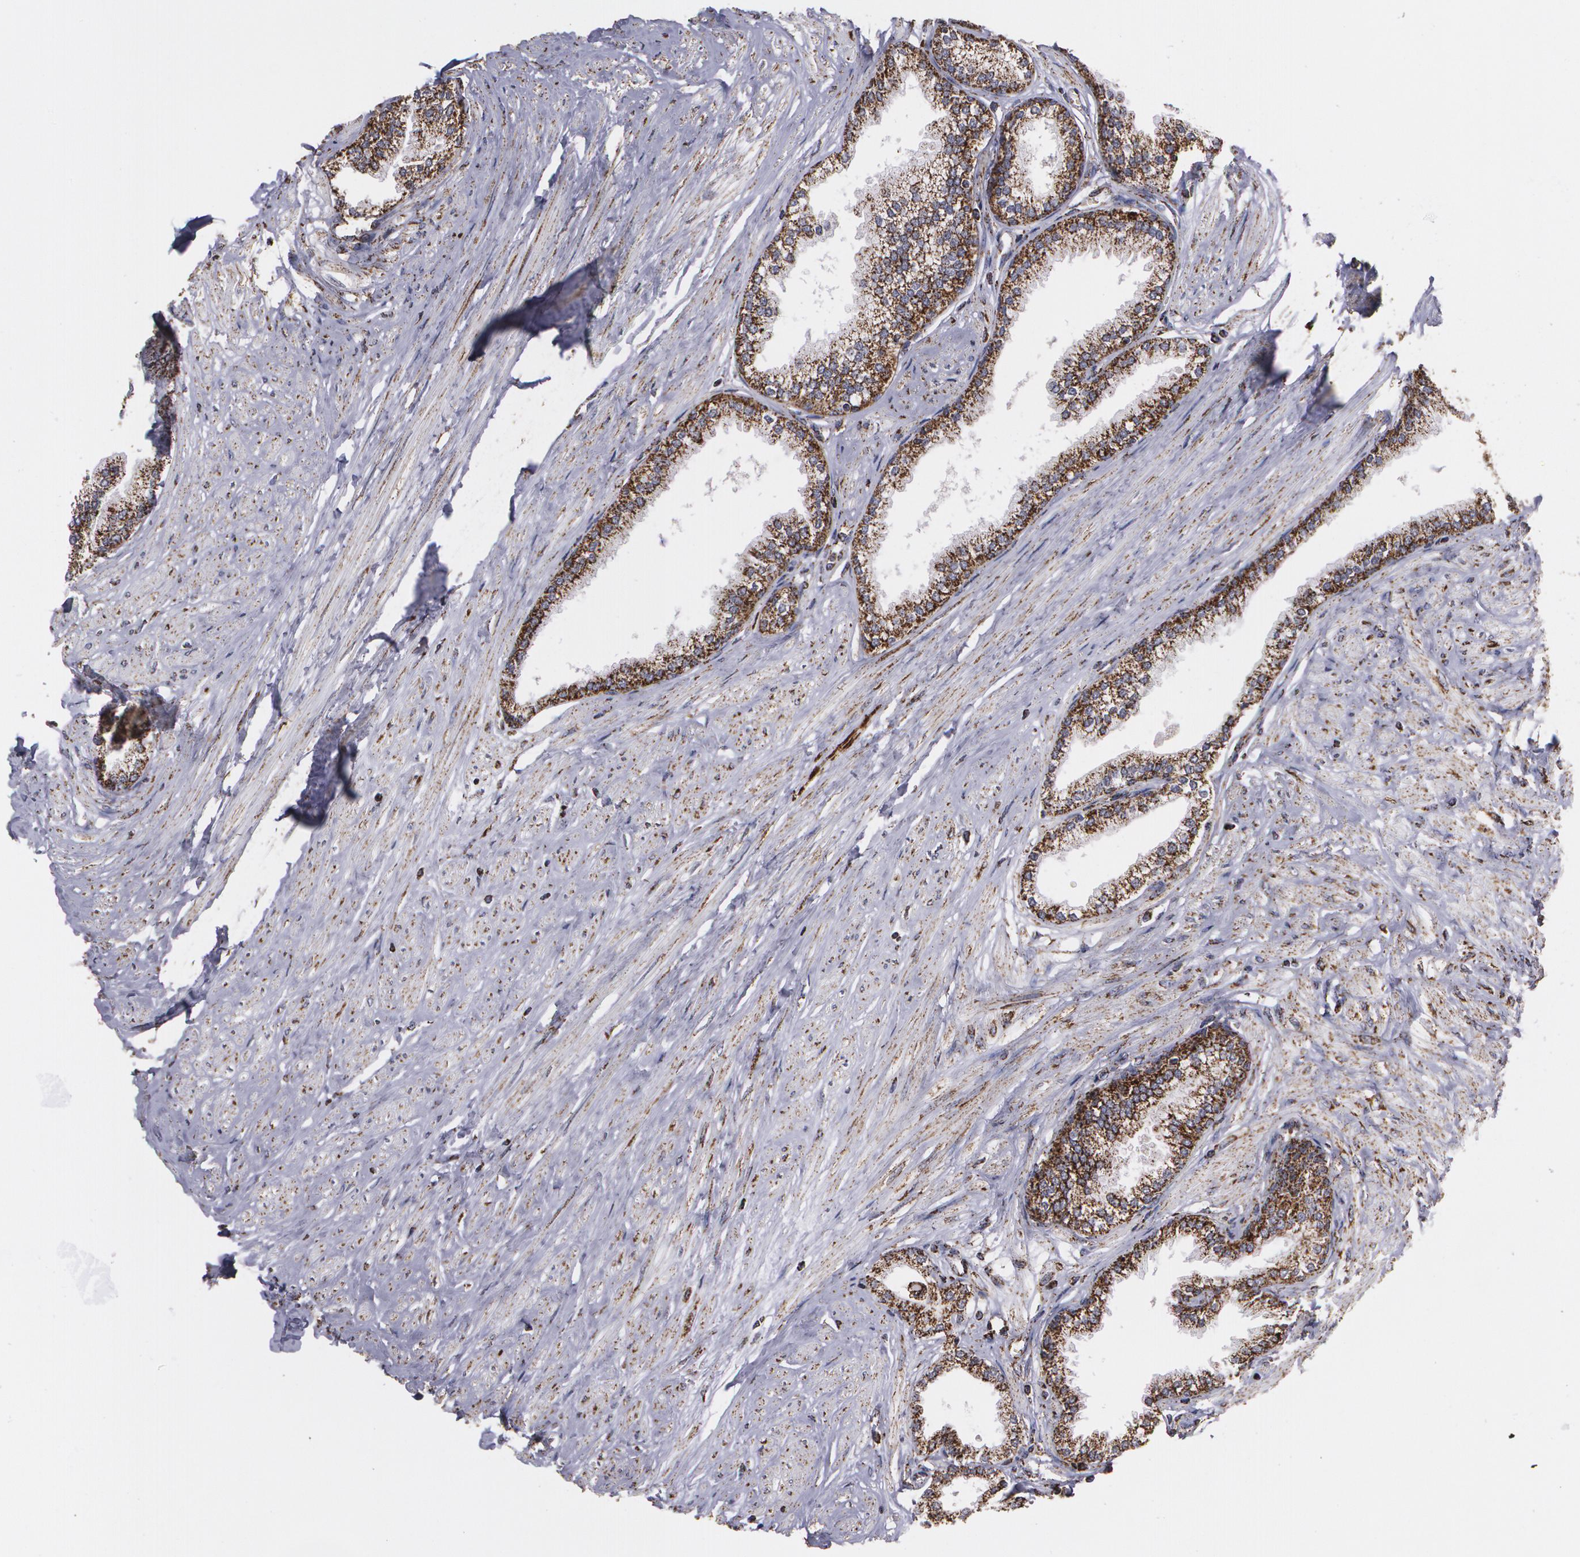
{"staining": {"intensity": "strong", "quantity": ">75%", "location": "cytoplasmic/membranous"}, "tissue": "prostate", "cell_type": "Glandular cells", "image_type": "normal", "snomed": [{"axis": "morphology", "description": "Normal tissue, NOS"}, {"axis": "topography", "description": "Prostate"}], "caption": "The histopathology image displays a brown stain indicating the presence of a protein in the cytoplasmic/membranous of glandular cells in prostate. (Brightfield microscopy of DAB IHC at high magnification).", "gene": "HSPD1", "patient": {"sex": "male", "age": 64}}